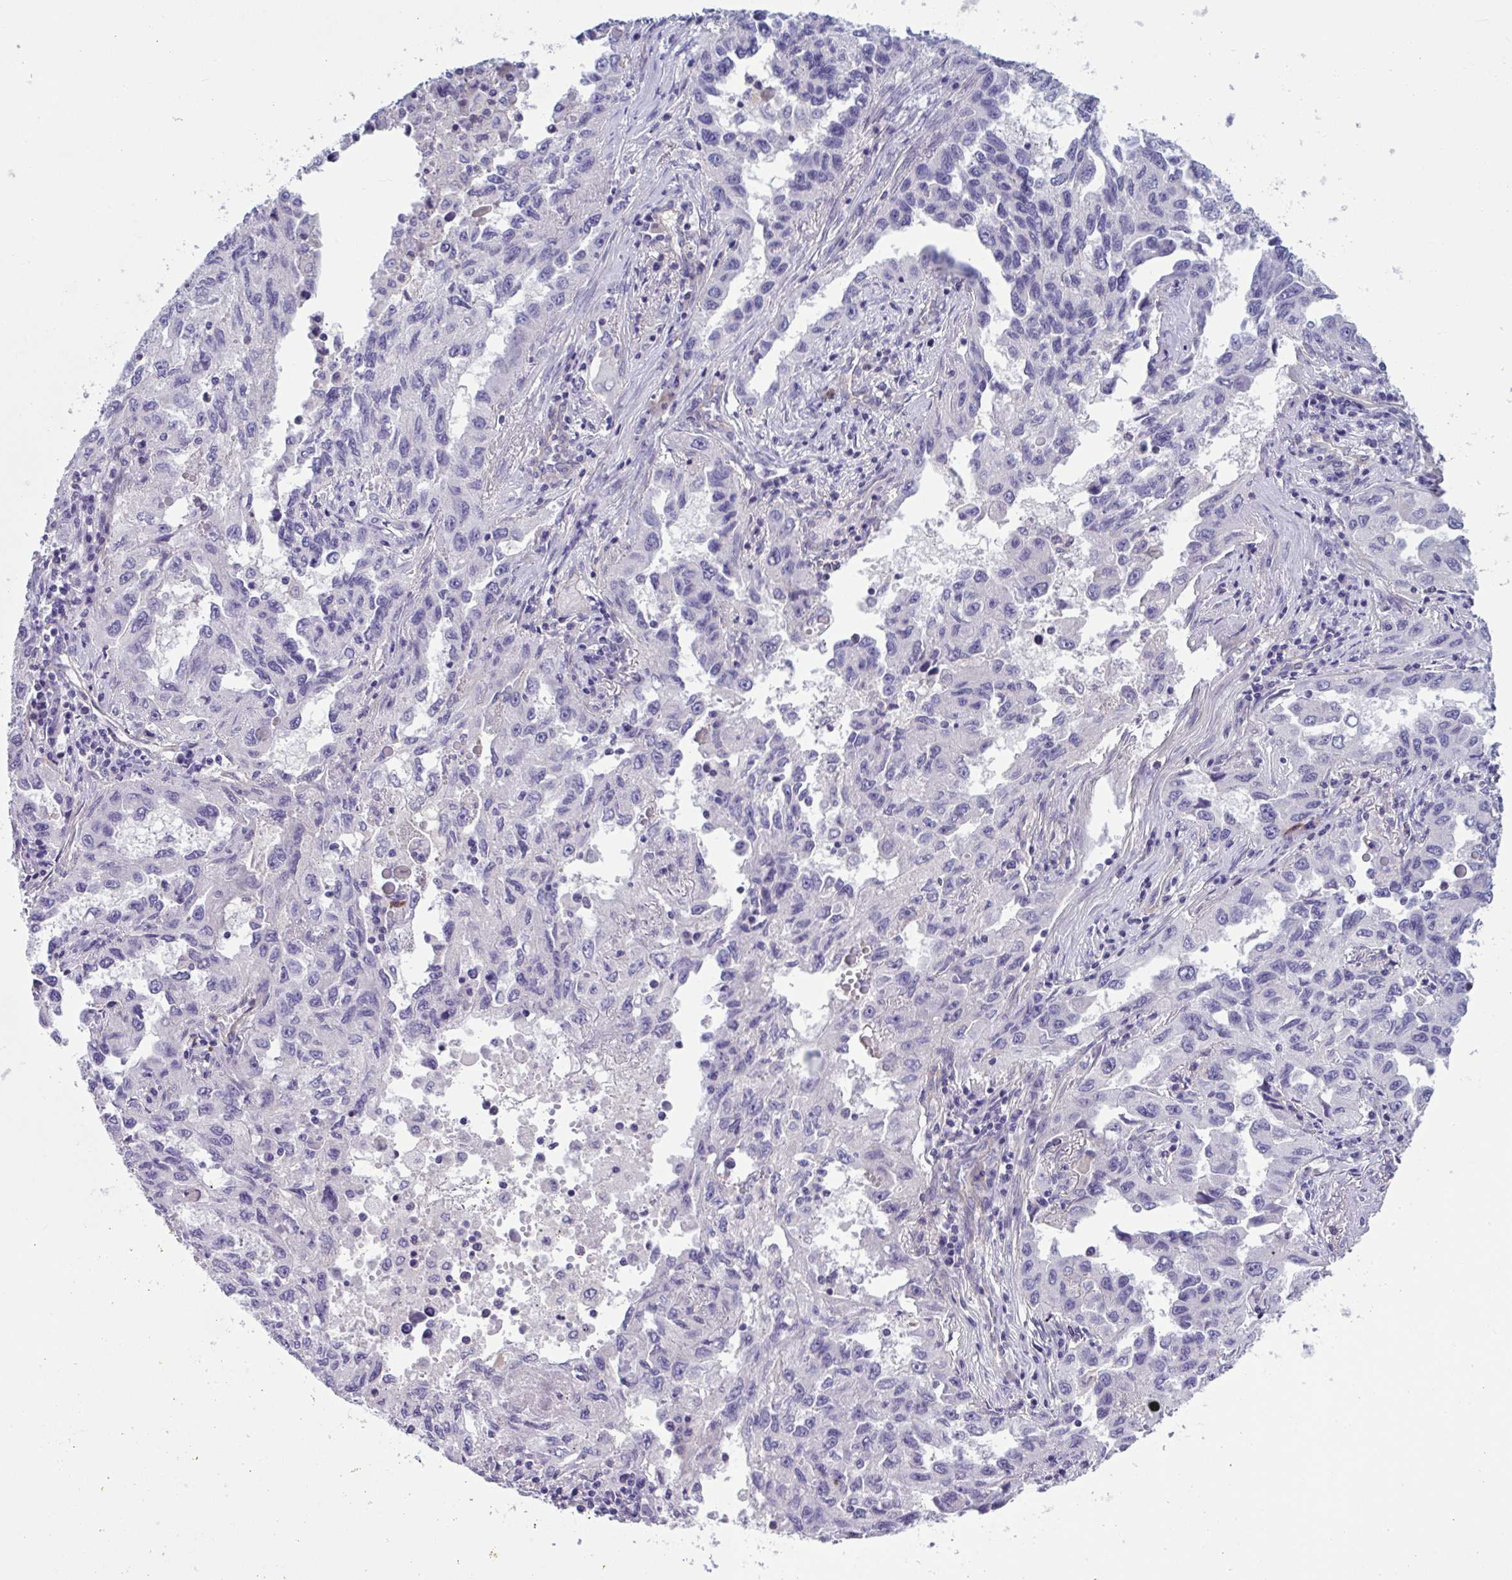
{"staining": {"intensity": "negative", "quantity": "none", "location": "none"}, "tissue": "lung cancer", "cell_type": "Tumor cells", "image_type": "cancer", "snomed": [{"axis": "morphology", "description": "Adenocarcinoma, NOS"}, {"axis": "topography", "description": "Lung"}], "caption": "Human adenocarcinoma (lung) stained for a protein using IHC demonstrates no positivity in tumor cells.", "gene": "TTC7B", "patient": {"sex": "female", "age": 73}}